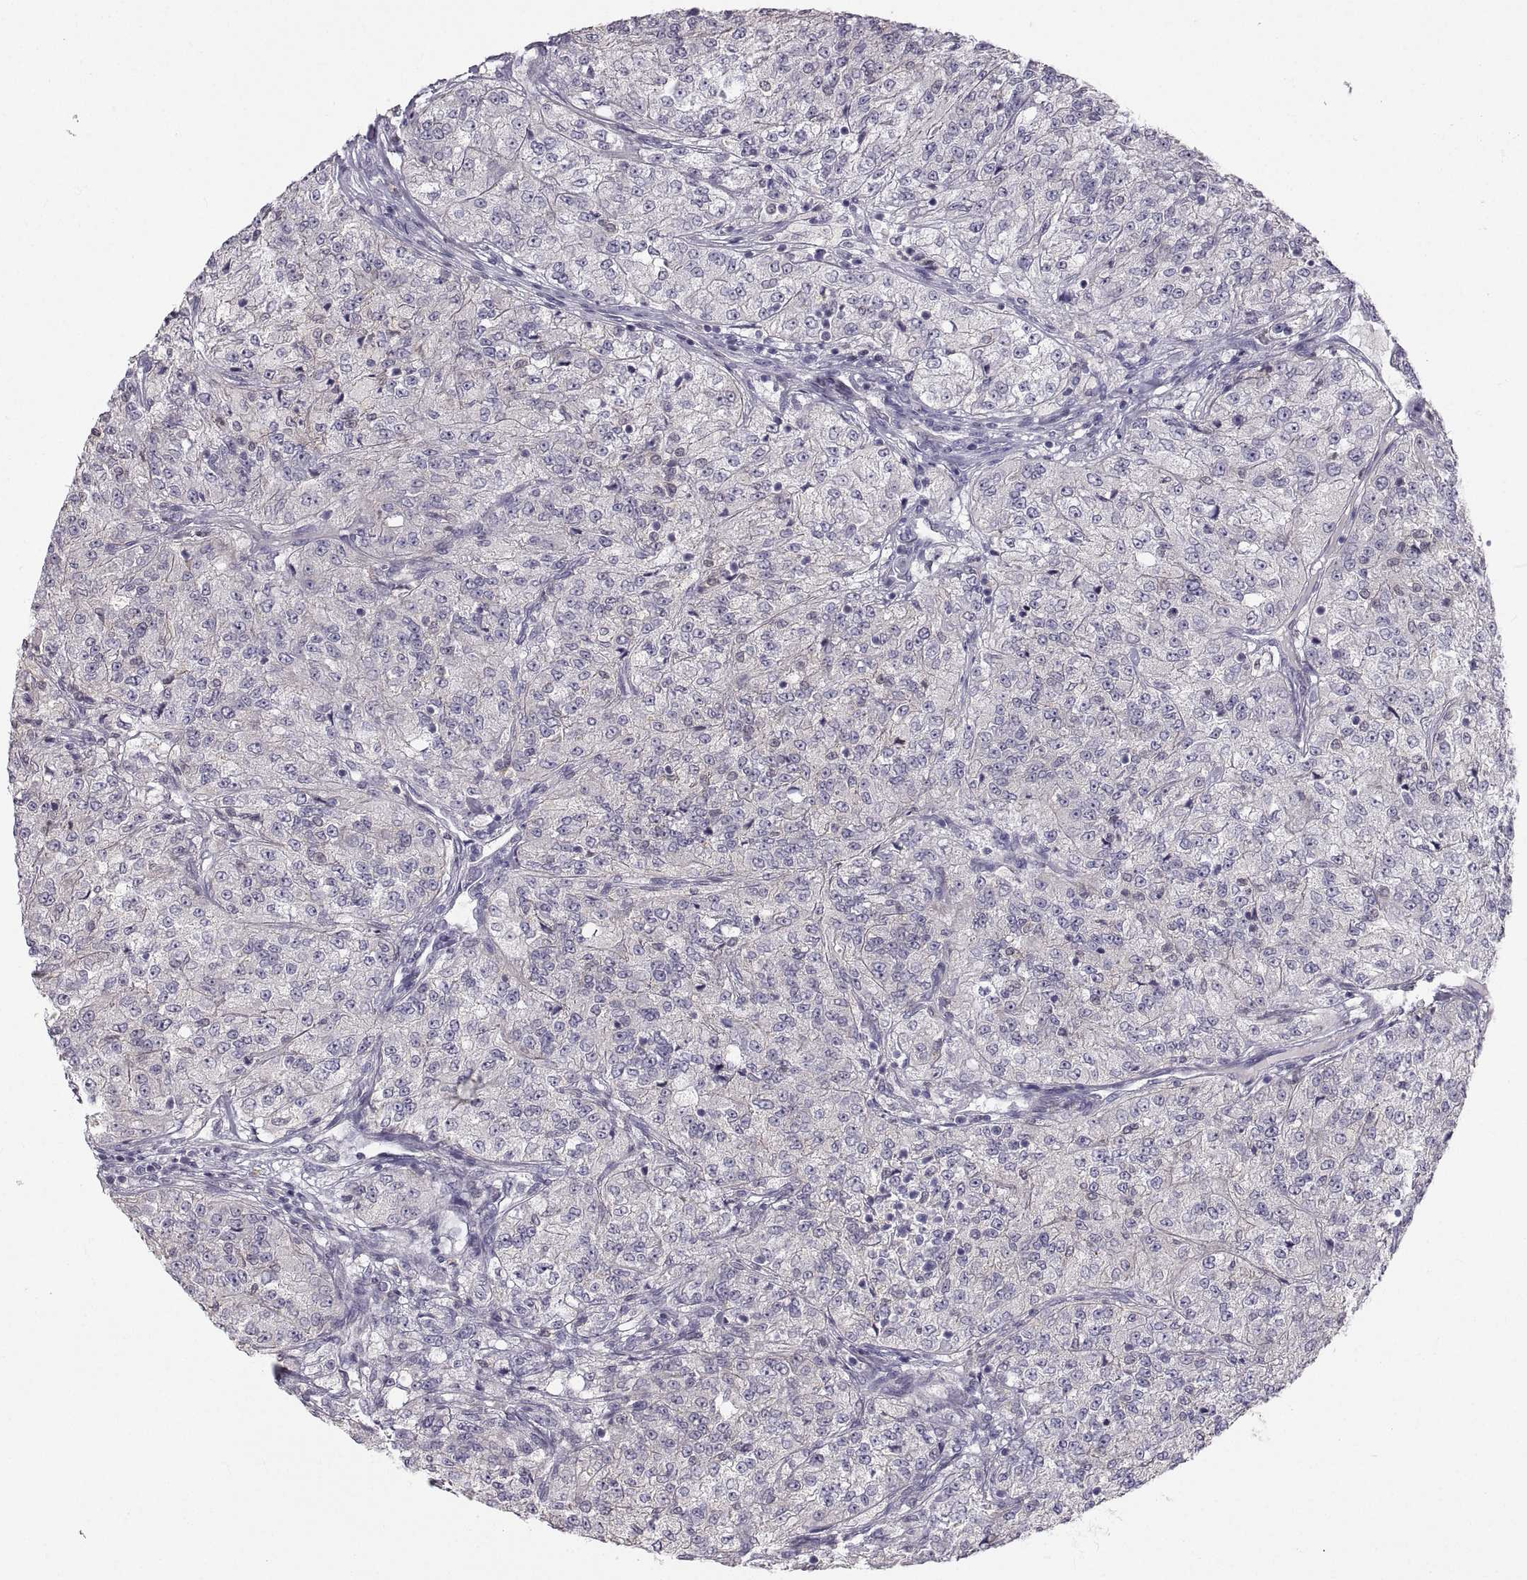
{"staining": {"intensity": "negative", "quantity": "none", "location": "none"}, "tissue": "renal cancer", "cell_type": "Tumor cells", "image_type": "cancer", "snomed": [{"axis": "morphology", "description": "Adenocarcinoma, NOS"}, {"axis": "topography", "description": "Kidney"}], "caption": "IHC of human adenocarcinoma (renal) demonstrates no expression in tumor cells. (Immunohistochemistry, brightfield microscopy, high magnification).", "gene": "PGM5", "patient": {"sex": "female", "age": 63}}